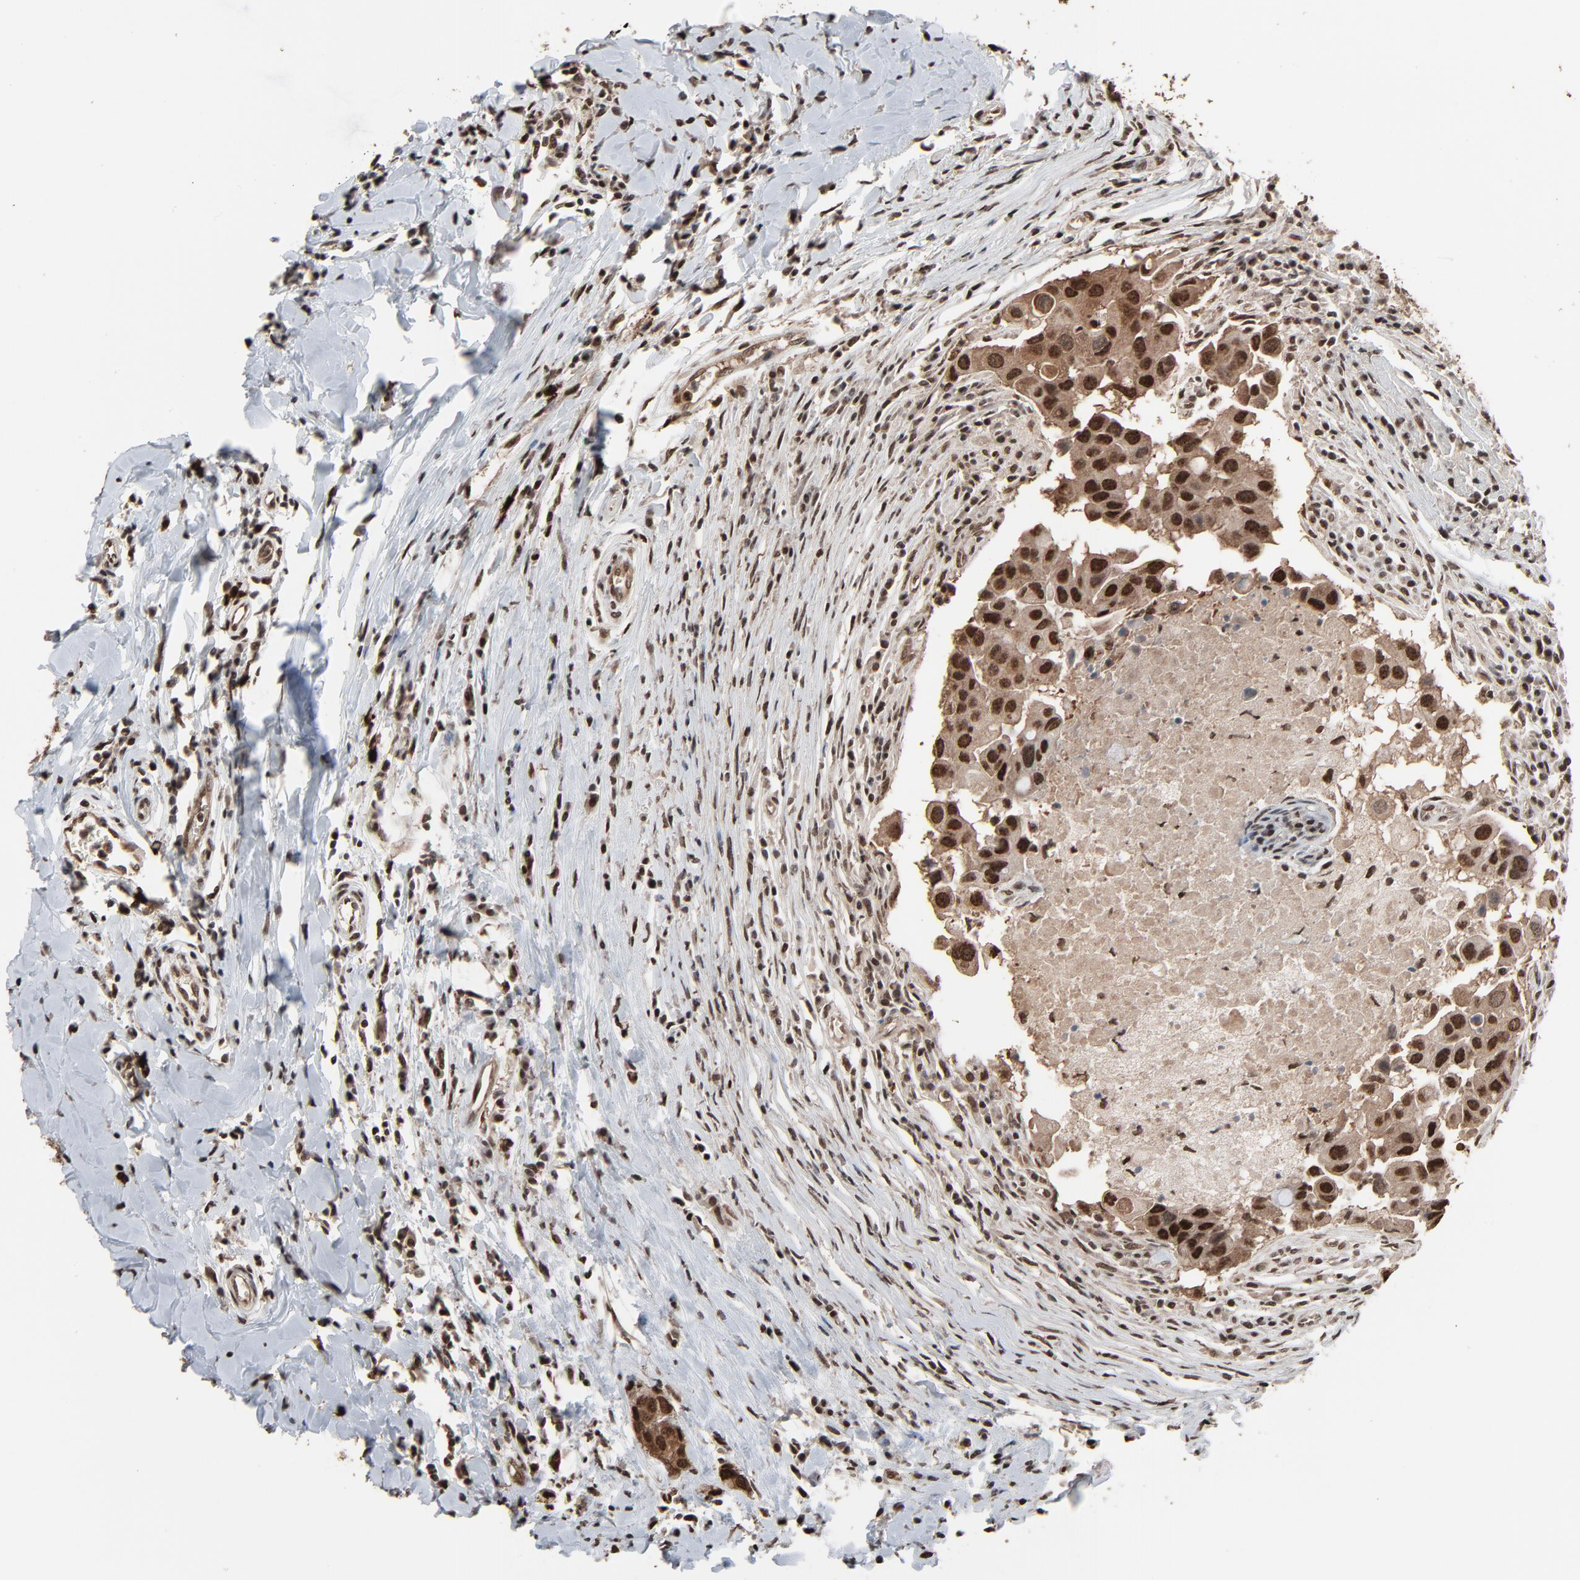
{"staining": {"intensity": "strong", "quantity": ">75%", "location": "cytoplasmic/membranous,nuclear"}, "tissue": "breast cancer", "cell_type": "Tumor cells", "image_type": "cancer", "snomed": [{"axis": "morphology", "description": "Duct carcinoma"}, {"axis": "topography", "description": "Breast"}], "caption": "IHC of breast cancer displays high levels of strong cytoplasmic/membranous and nuclear positivity in approximately >75% of tumor cells.", "gene": "MEIS2", "patient": {"sex": "female", "age": 27}}